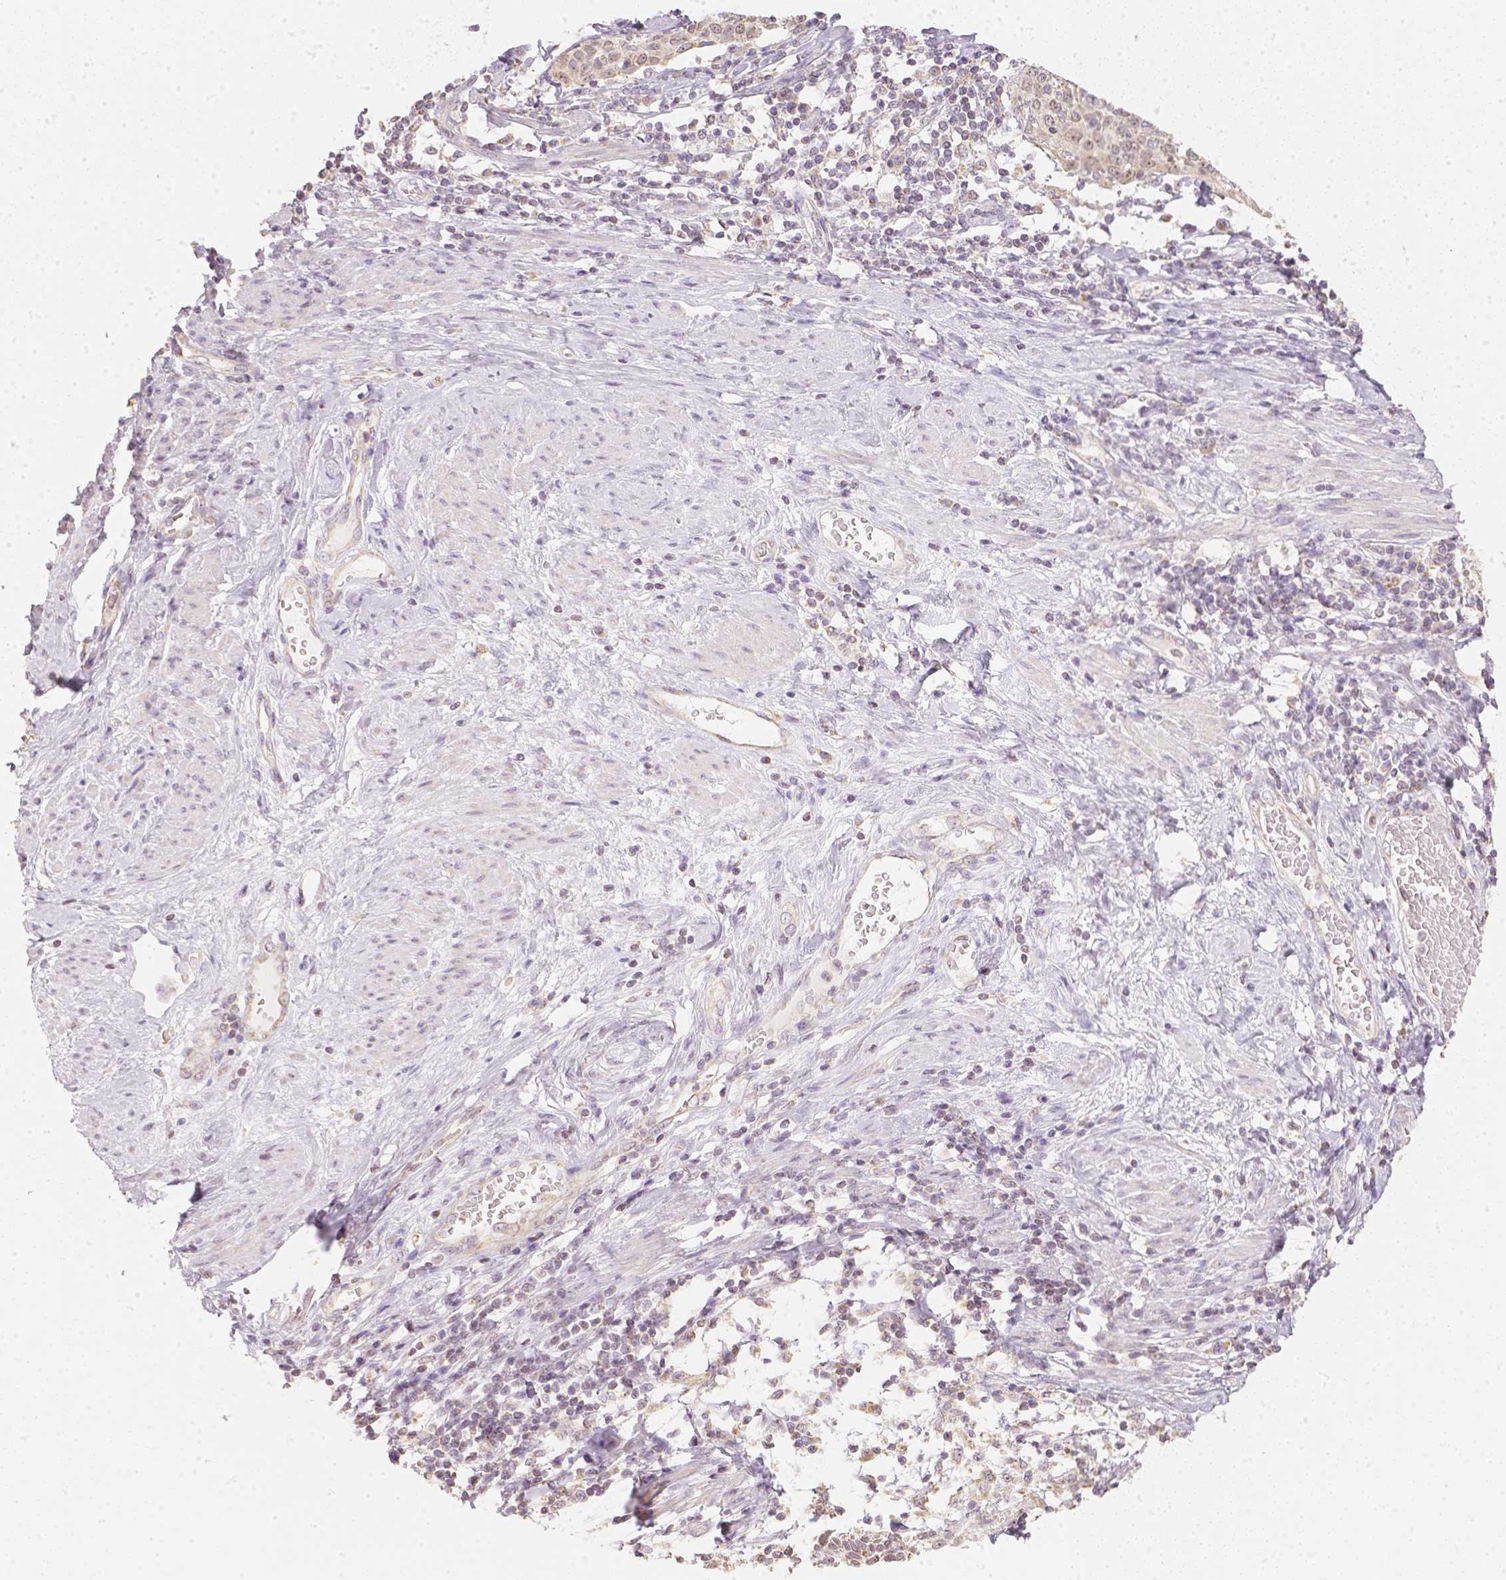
{"staining": {"intensity": "weak", "quantity": ">75%", "location": "cytoplasmic/membranous,nuclear"}, "tissue": "cervical cancer", "cell_type": "Tumor cells", "image_type": "cancer", "snomed": [{"axis": "morphology", "description": "Squamous cell carcinoma, NOS"}, {"axis": "topography", "description": "Cervix"}], "caption": "This histopathology image demonstrates immunohistochemistry (IHC) staining of cervical cancer, with low weak cytoplasmic/membranous and nuclear expression in approximately >75% of tumor cells.", "gene": "NVL", "patient": {"sex": "female", "age": 61}}